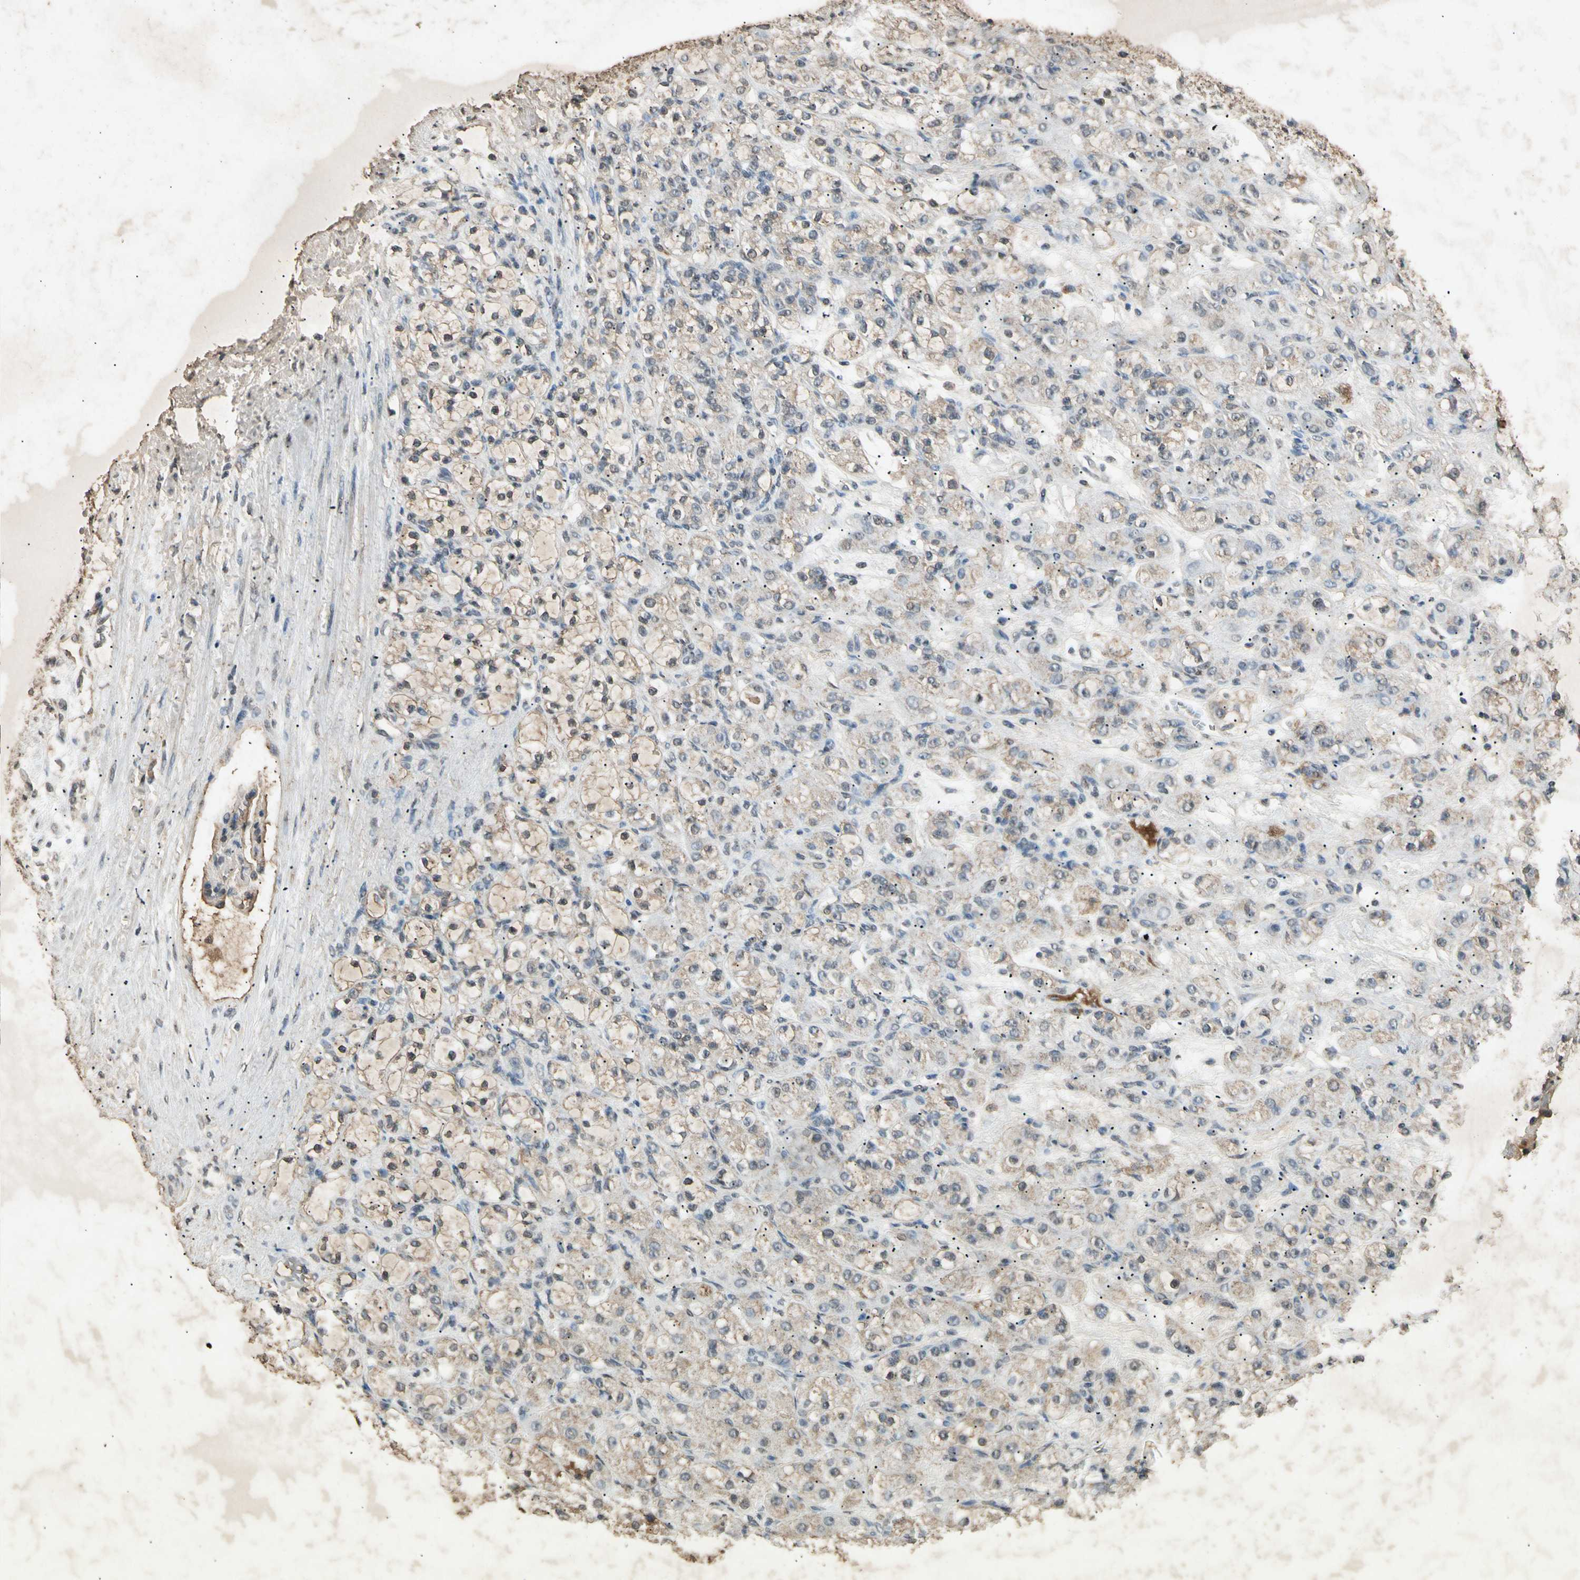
{"staining": {"intensity": "weak", "quantity": ">75%", "location": "cytoplasmic/membranous"}, "tissue": "renal cancer", "cell_type": "Tumor cells", "image_type": "cancer", "snomed": [{"axis": "morphology", "description": "Normal tissue, NOS"}, {"axis": "morphology", "description": "Adenocarcinoma, NOS"}, {"axis": "topography", "description": "Kidney"}], "caption": "Protein staining of renal adenocarcinoma tissue demonstrates weak cytoplasmic/membranous positivity in about >75% of tumor cells.", "gene": "CP", "patient": {"sex": "male", "age": 61}}